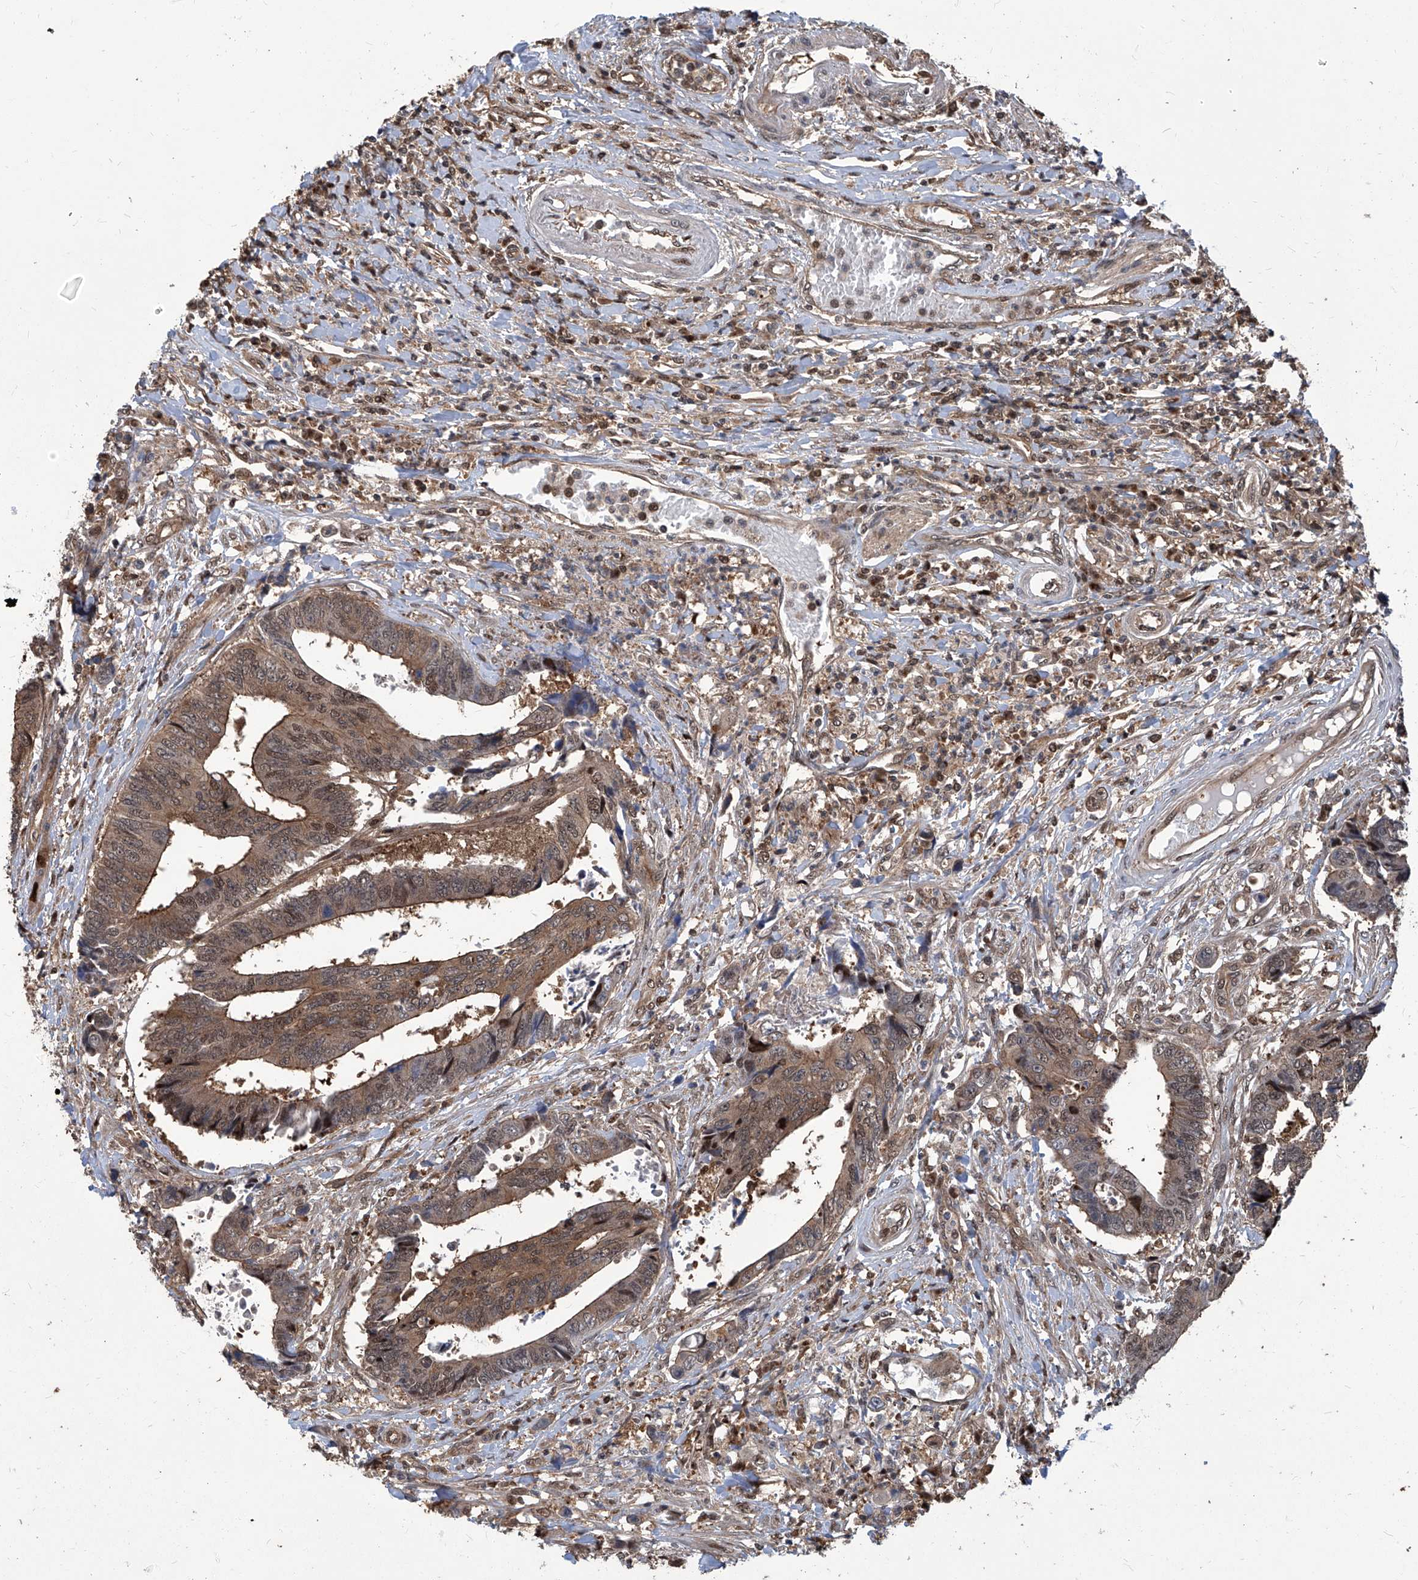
{"staining": {"intensity": "moderate", "quantity": ">75%", "location": "cytoplasmic/membranous"}, "tissue": "colorectal cancer", "cell_type": "Tumor cells", "image_type": "cancer", "snomed": [{"axis": "morphology", "description": "Adenocarcinoma, NOS"}, {"axis": "topography", "description": "Rectum"}], "caption": "DAB (3,3'-diaminobenzidine) immunohistochemical staining of colorectal cancer (adenocarcinoma) reveals moderate cytoplasmic/membranous protein expression in about >75% of tumor cells. (DAB (3,3'-diaminobenzidine) IHC with brightfield microscopy, high magnification).", "gene": "PSMB1", "patient": {"sex": "male", "age": 84}}